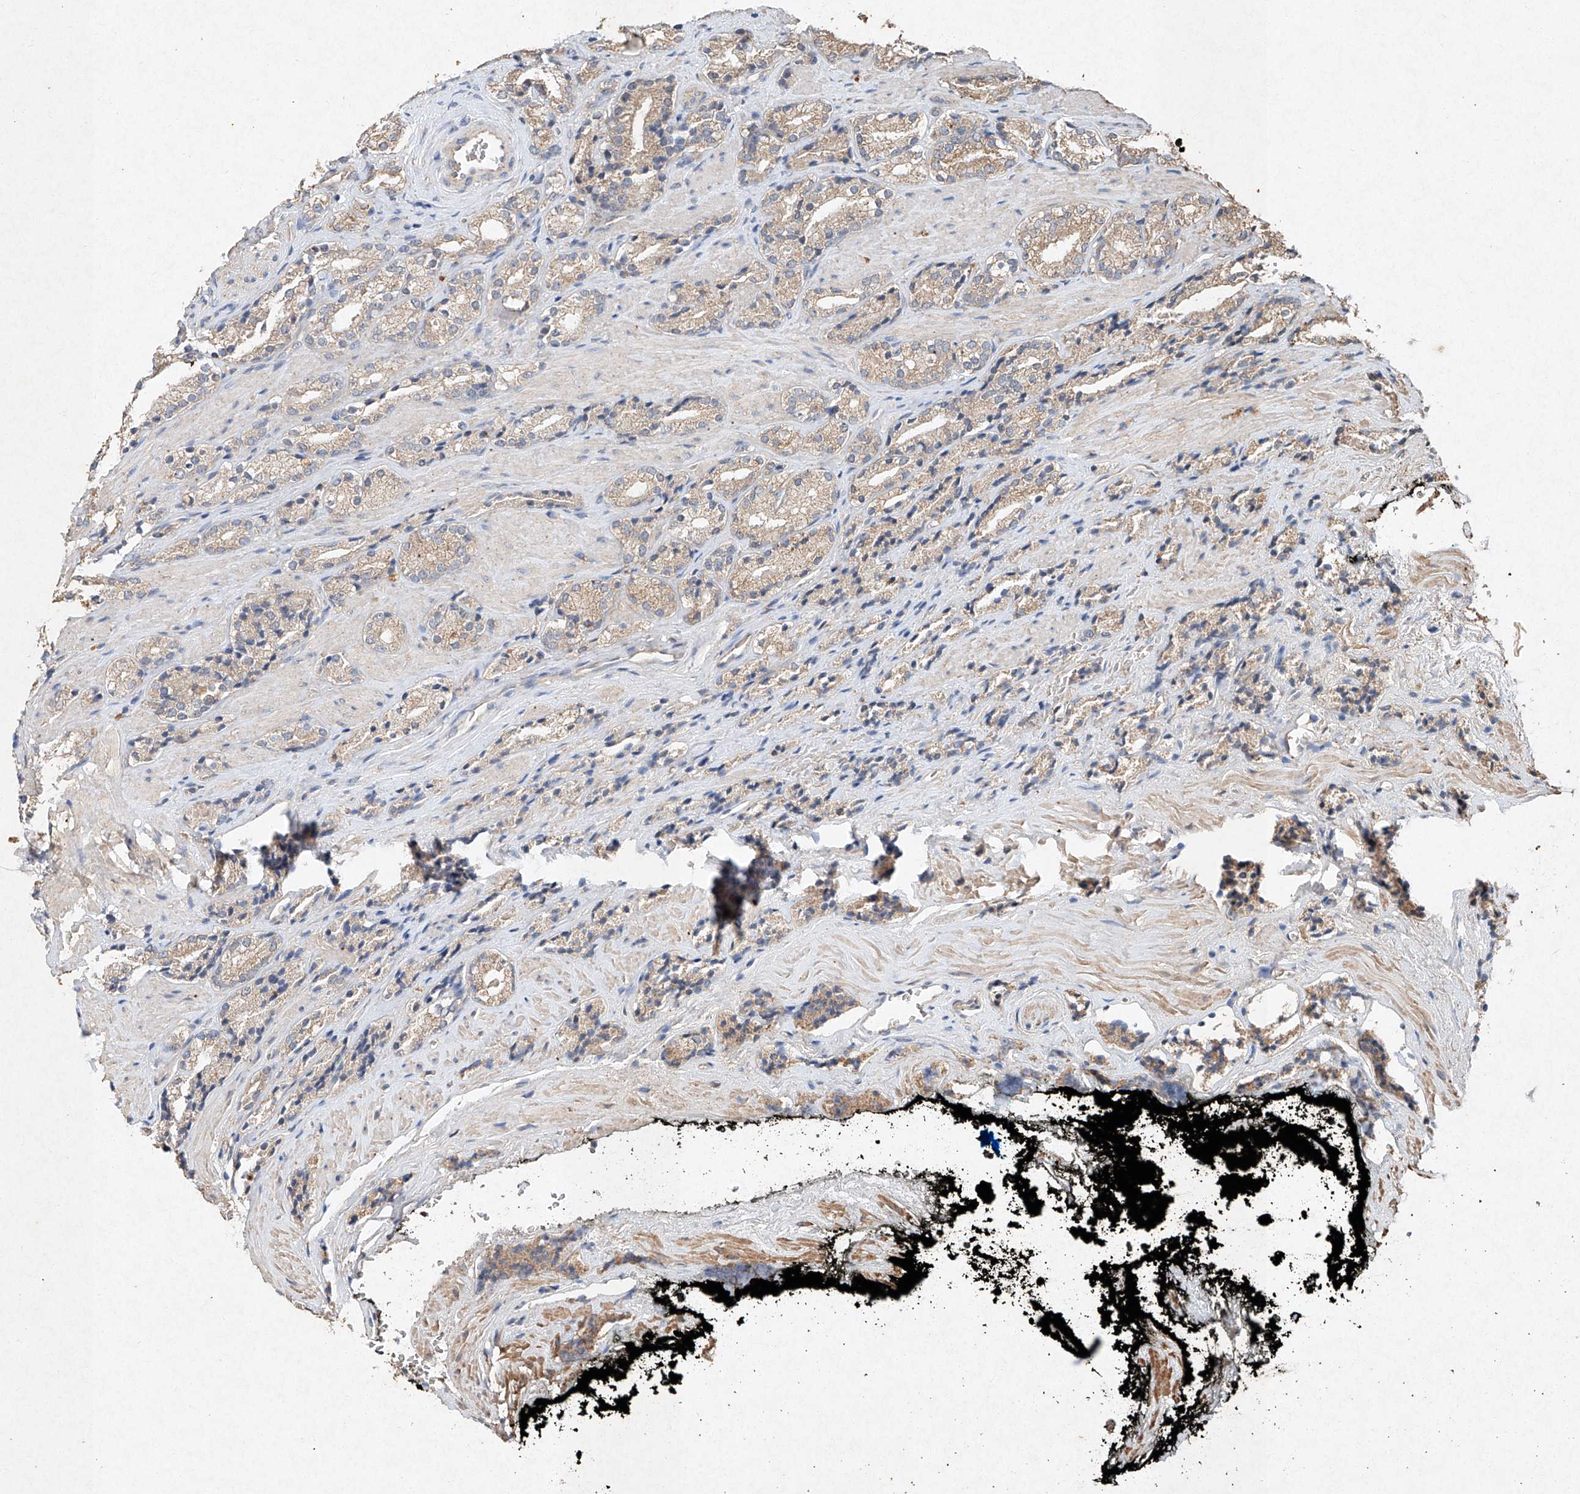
{"staining": {"intensity": "weak", "quantity": "25%-75%", "location": "cytoplasmic/membranous"}, "tissue": "prostate cancer", "cell_type": "Tumor cells", "image_type": "cancer", "snomed": [{"axis": "morphology", "description": "Adenocarcinoma, High grade"}, {"axis": "topography", "description": "Prostate"}], "caption": "IHC histopathology image of neoplastic tissue: human prostate cancer stained using immunohistochemistry (IHC) displays low levels of weak protein expression localized specifically in the cytoplasmic/membranous of tumor cells, appearing as a cytoplasmic/membranous brown color.", "gene": "STK3", "patient": {"sex": "male", "age": 71}}